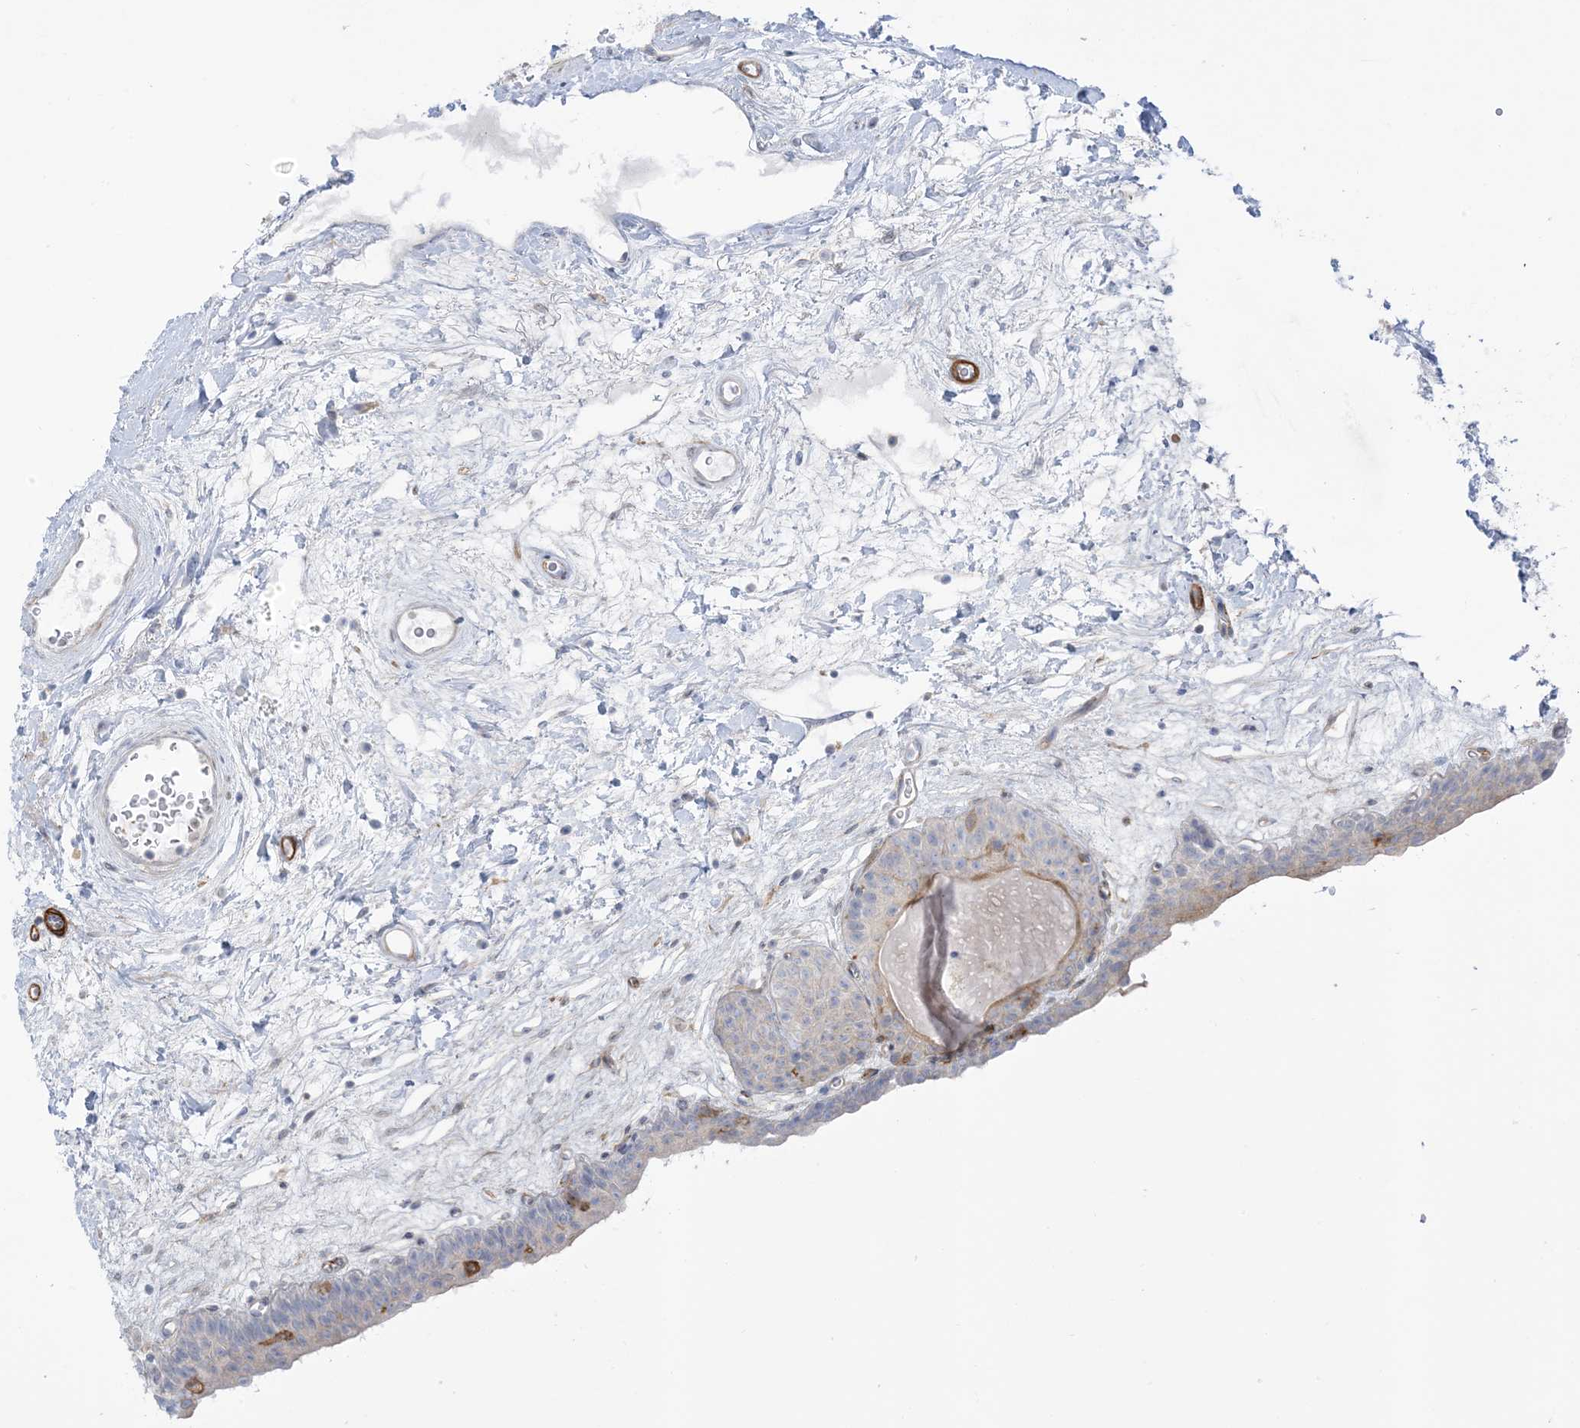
{"staining": {"intensity": "negative", "quantity": "none", "location": "none"}, "tissue": "urinary bladder", "cell_type": "Urothelial cells", "image_type": "normal", "snomed": [{"axis": "morphology", "description": "Normal tissue, NOS"}, {"axis": "topography", "description": "Urinary bladder"}], "caption": "High power microscopy micrograph of an IHC histopathology image of normal urinary bladder, revealing no significant expression in urothelial cells.", "gene": "ICMT", "patient": {"sex": "male", "age": 83}}